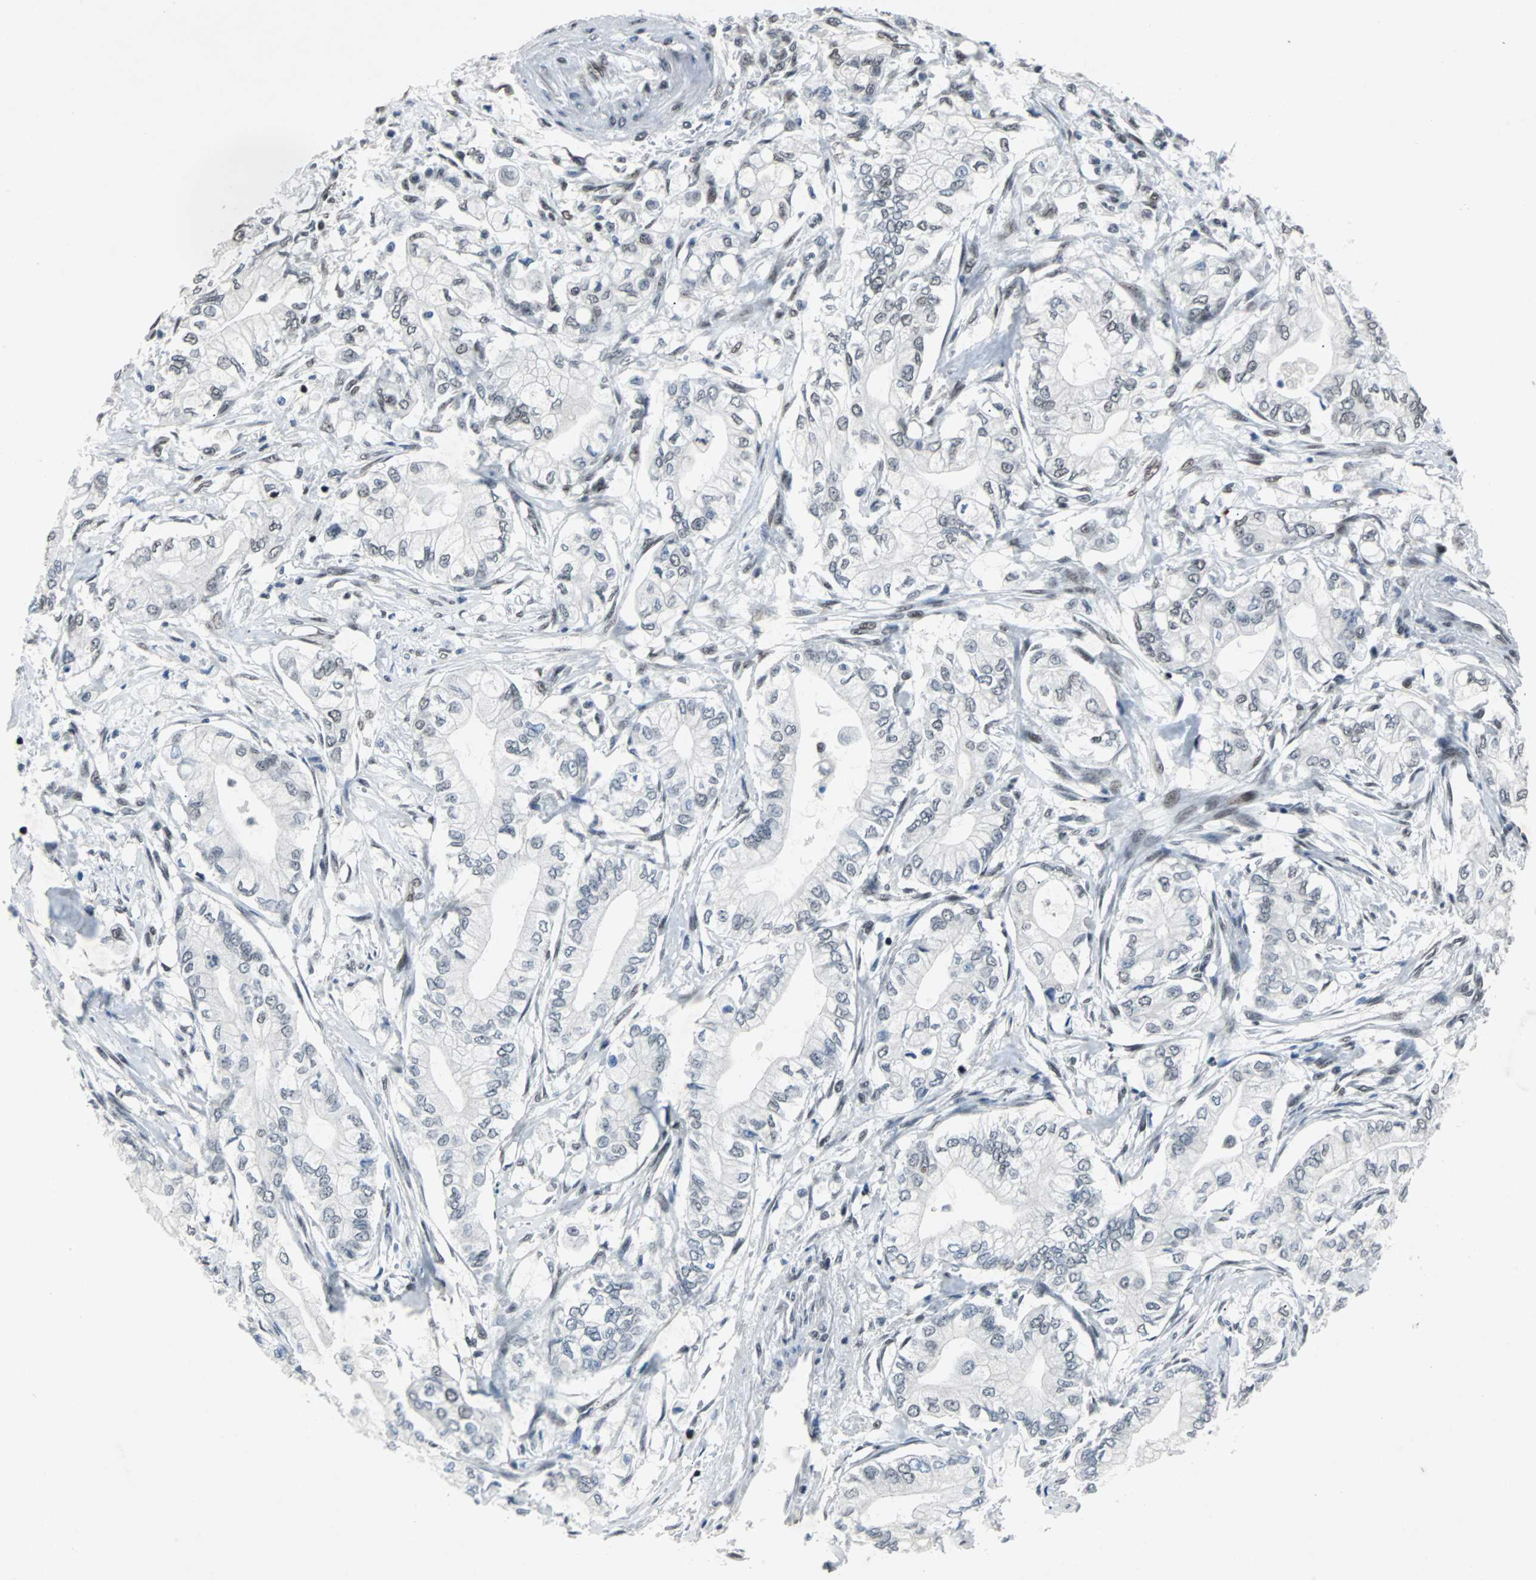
{"staining": {"intensity": "weak", "quantity": "25%-75%", "location": "nuclear"}, "tissue": "pancreatic cancer", "cell_type": "Tumor cells", "image_type": "cancer", "snomed": [{"axis": "morphology", "description": "Adenocarcinoma, NOS"}, {"axis": "topography", "description": "Pancreas"}], "caption": "Human adenocarcinoma (pancreatic) stained with a protein marker displays weak staining in tumor cells.", "gene": "GATAD2A", "patient": {"sex": "male", "age": 70}}